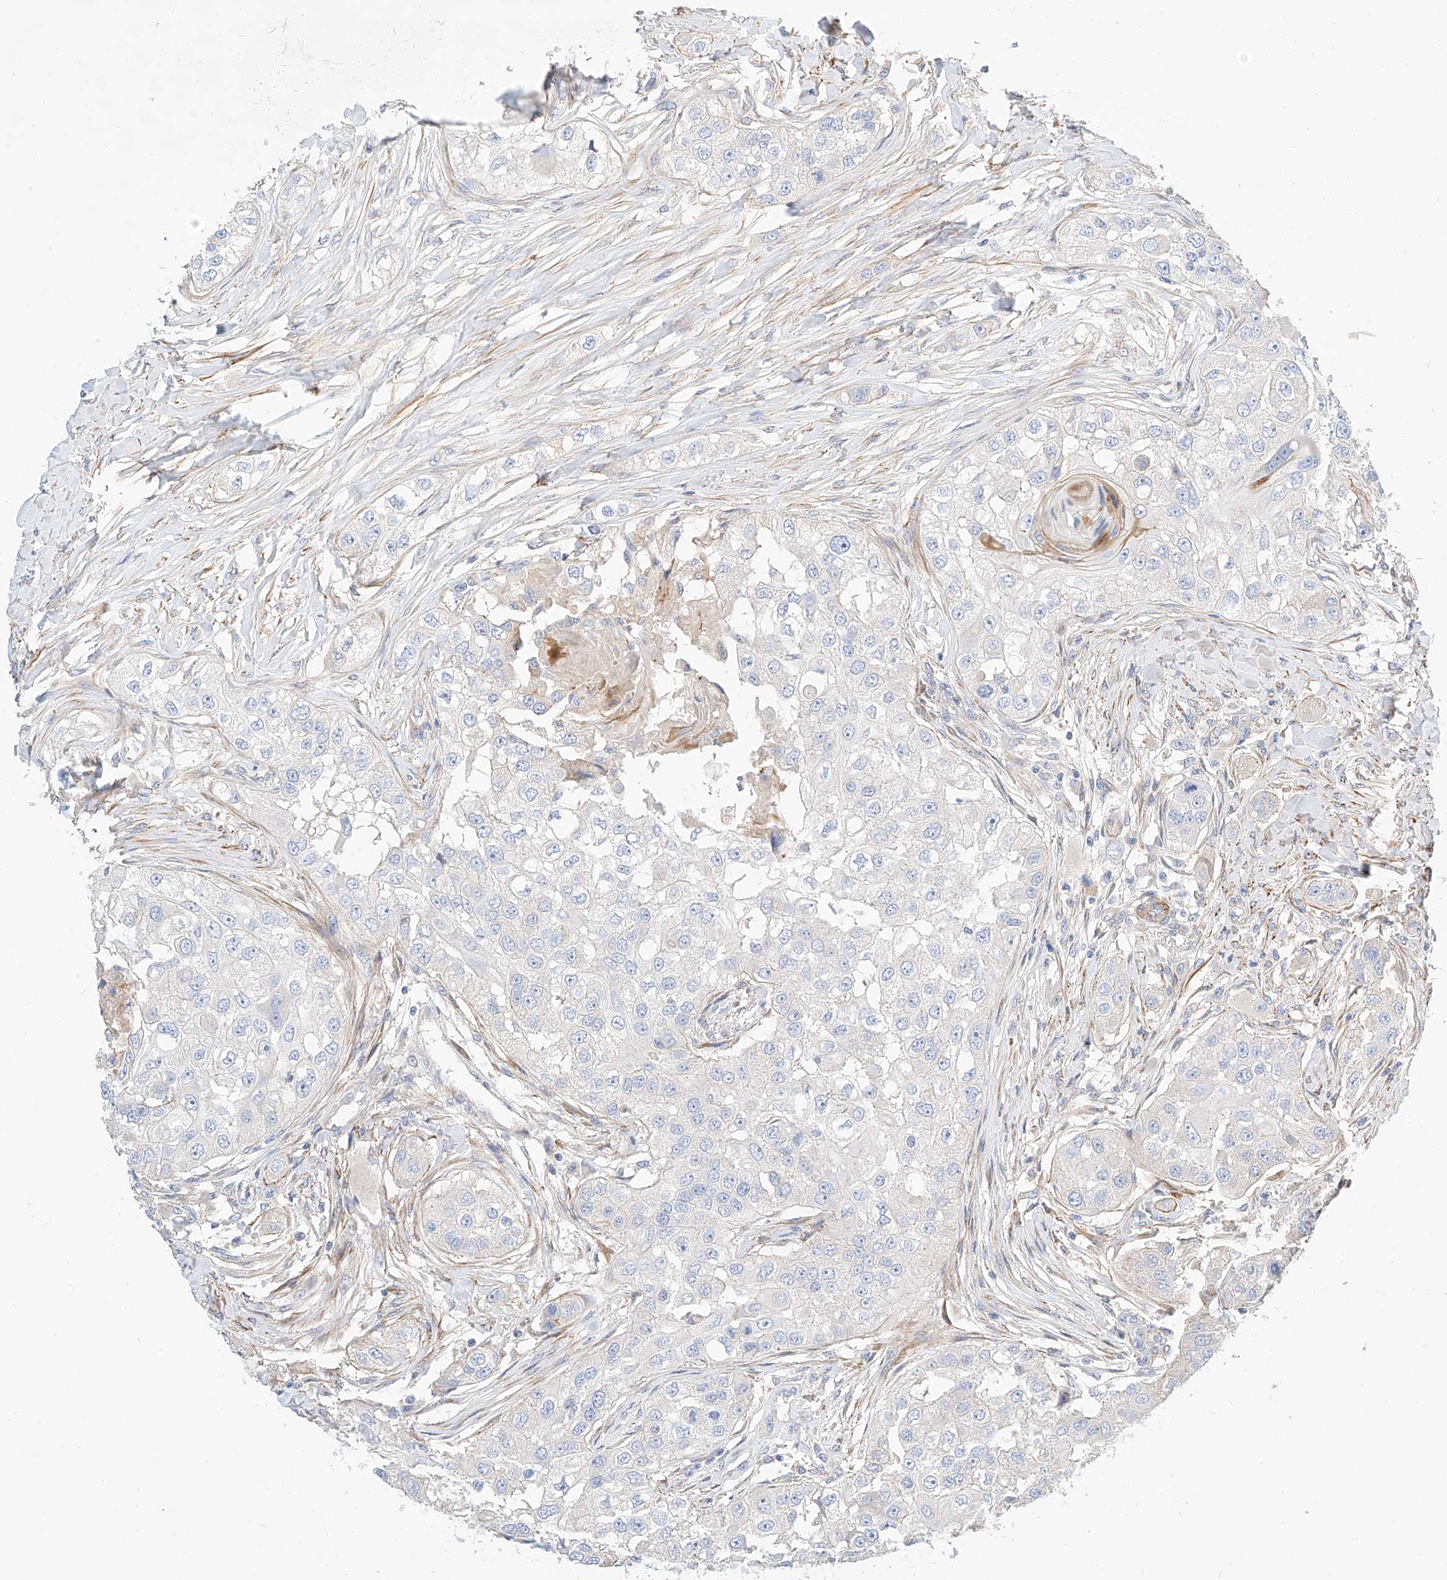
{"staining": {"intensity": "negative", "quantity": "none", "location": "none"}, "tissue": "head and neck cancer", "cell_type": "Tumor cells", "image_type": "cancer", "snomed": [{"axis": "morphology", "description": "Normal tissue, NOS"}, {"axis": "morphology", "description": "Squamous cell carcinoma, NOS"}, {"axis": "topography", "description": "Skeletal muscle"}, {"axis": "topography", "description": "Head-Neck"}], "caption": "DAB immunohistochemical staining of head and neck squamous cell carcinoma reveals no significant staining in tumor cells.", "gene": "KCNH5", "patient": {"sex": "male", "age": 51}}